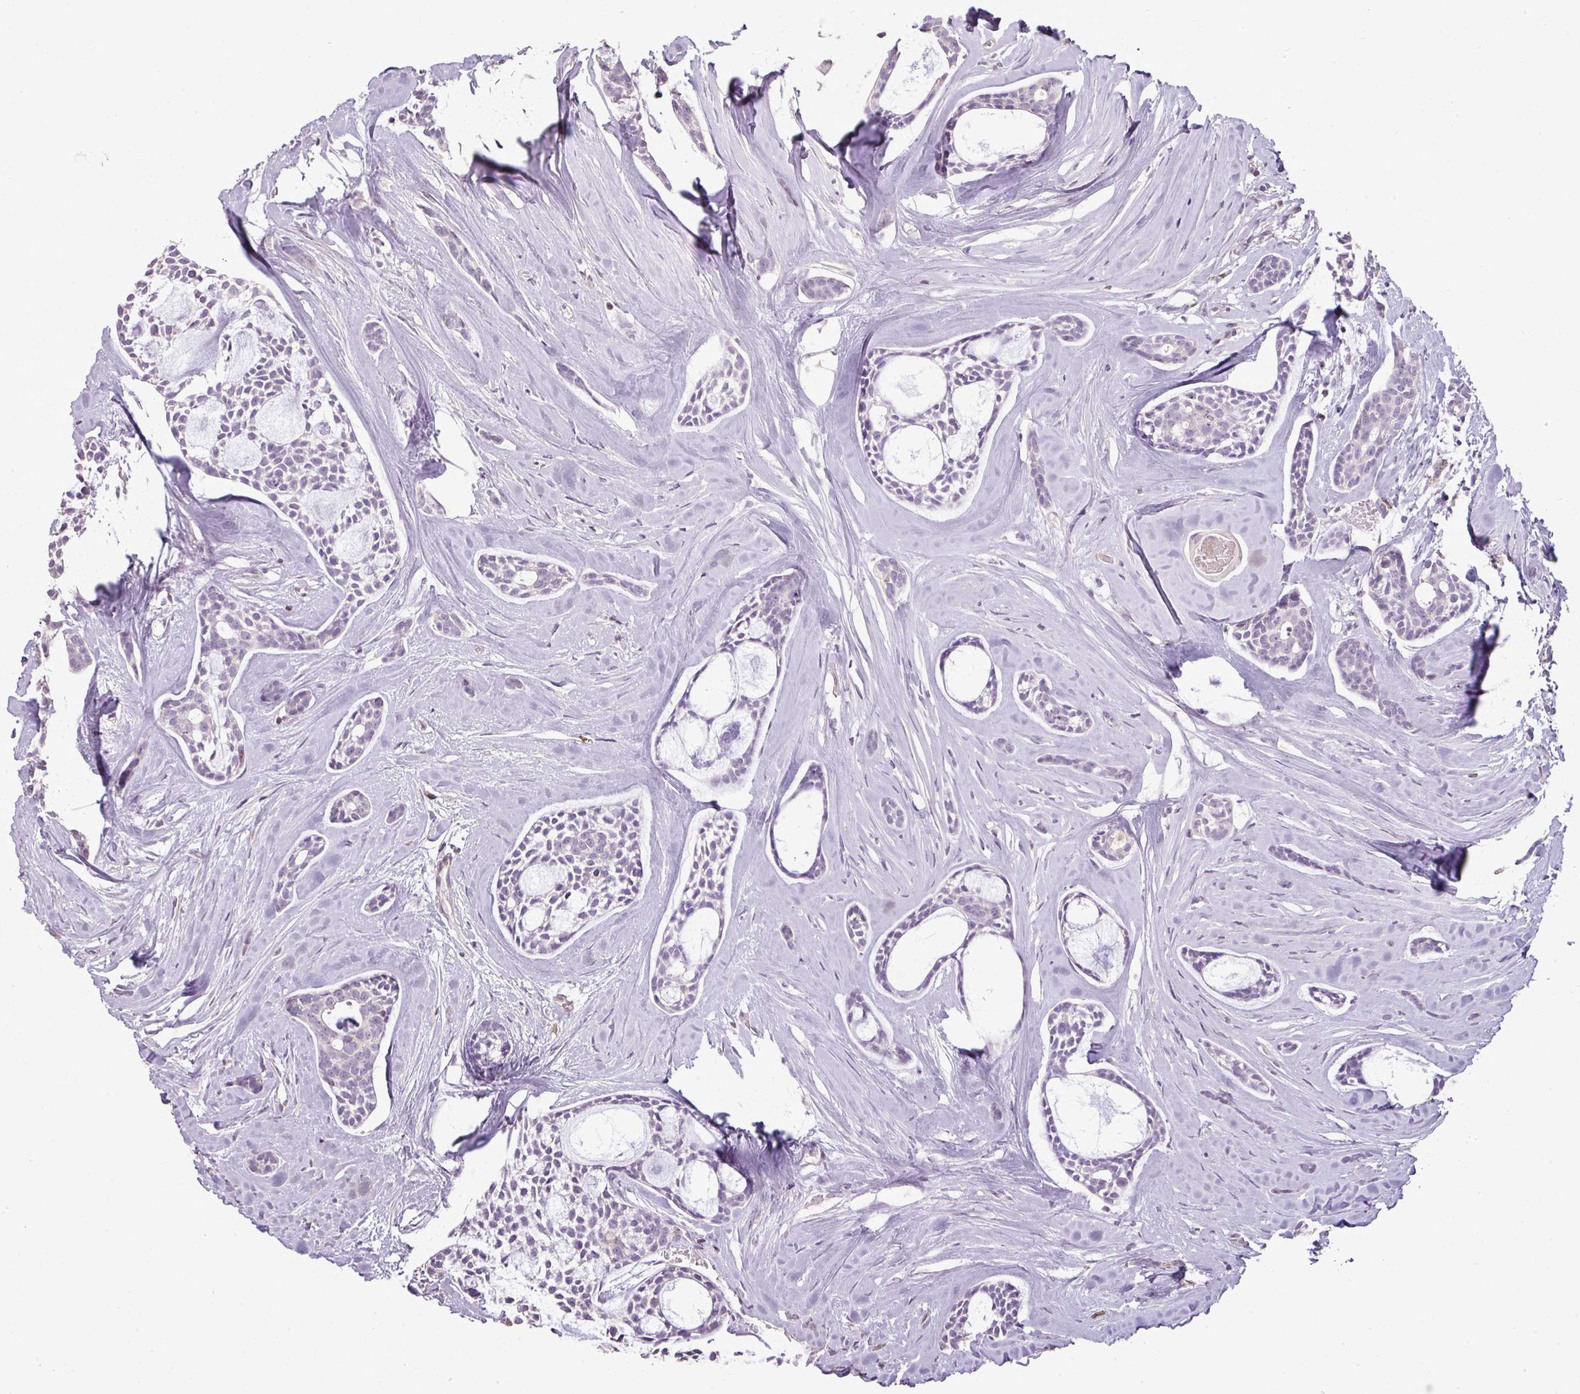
{"staining": {"intensity": "negative", "quantity": "none", "location": "none"}, "tissue": "head and neck cancer", "cell_type": "Tumor cells", "image_type": "cancer", "snomed": [{"axis": "morphology", "description": "Adenocarcinoma, NOS"}, {"axis": "topography", "description": "Subcutis"}, {"axis": "topography", "description": "Head-Neck"}], "caption": "IHC of adenocarcinoma (head and neck) reveals no expression in tumor cells.", "gene": "LY9", "patient": {"sex": "female", "age": 73}}